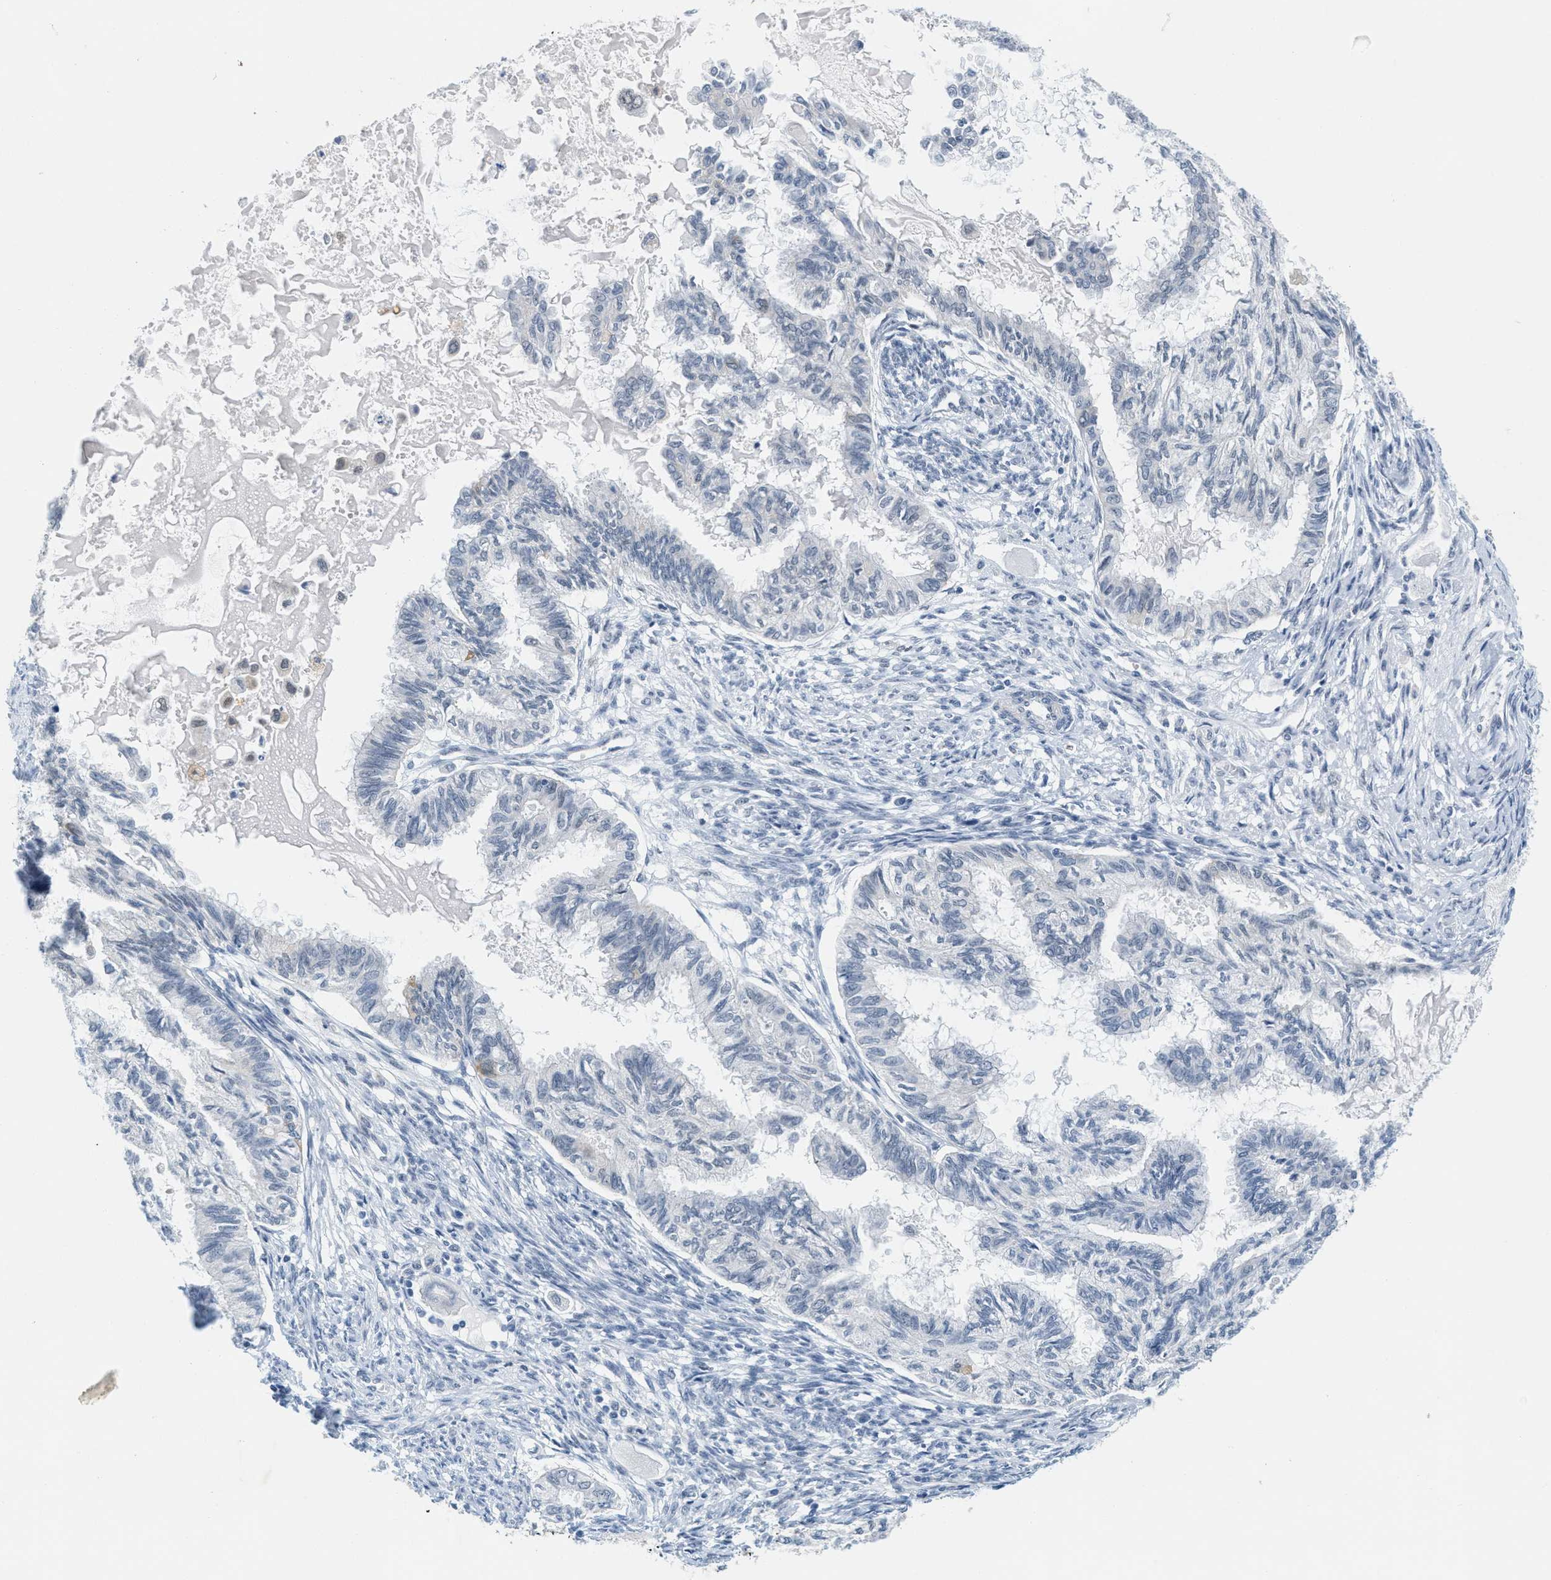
{"staining": {"intensity": "weak", "quantity": "<25%", "location": "nuclear"}, "tissue": "cervical cancer", "cell_type": "Tumor cells", "image_type": "cancer", "snomed": [{"axis": "morphology", "description": "Normal tissue, NOS"}, {"axis": "morphology", "description": "Adenocarcinoma, NOS"}, {"axis": "topography", "description": "Cervix"}, {"axis": "topography", "description": "Endometrium"}], "caption": "DAB (3,3'-diaminobenzidine) immunohistochemical staining of human cervical adenocarcinoma shows no significant staining in tumor cells.", "gene": "HS3ST2", "patient": {"sex": "female", "age": 86}}